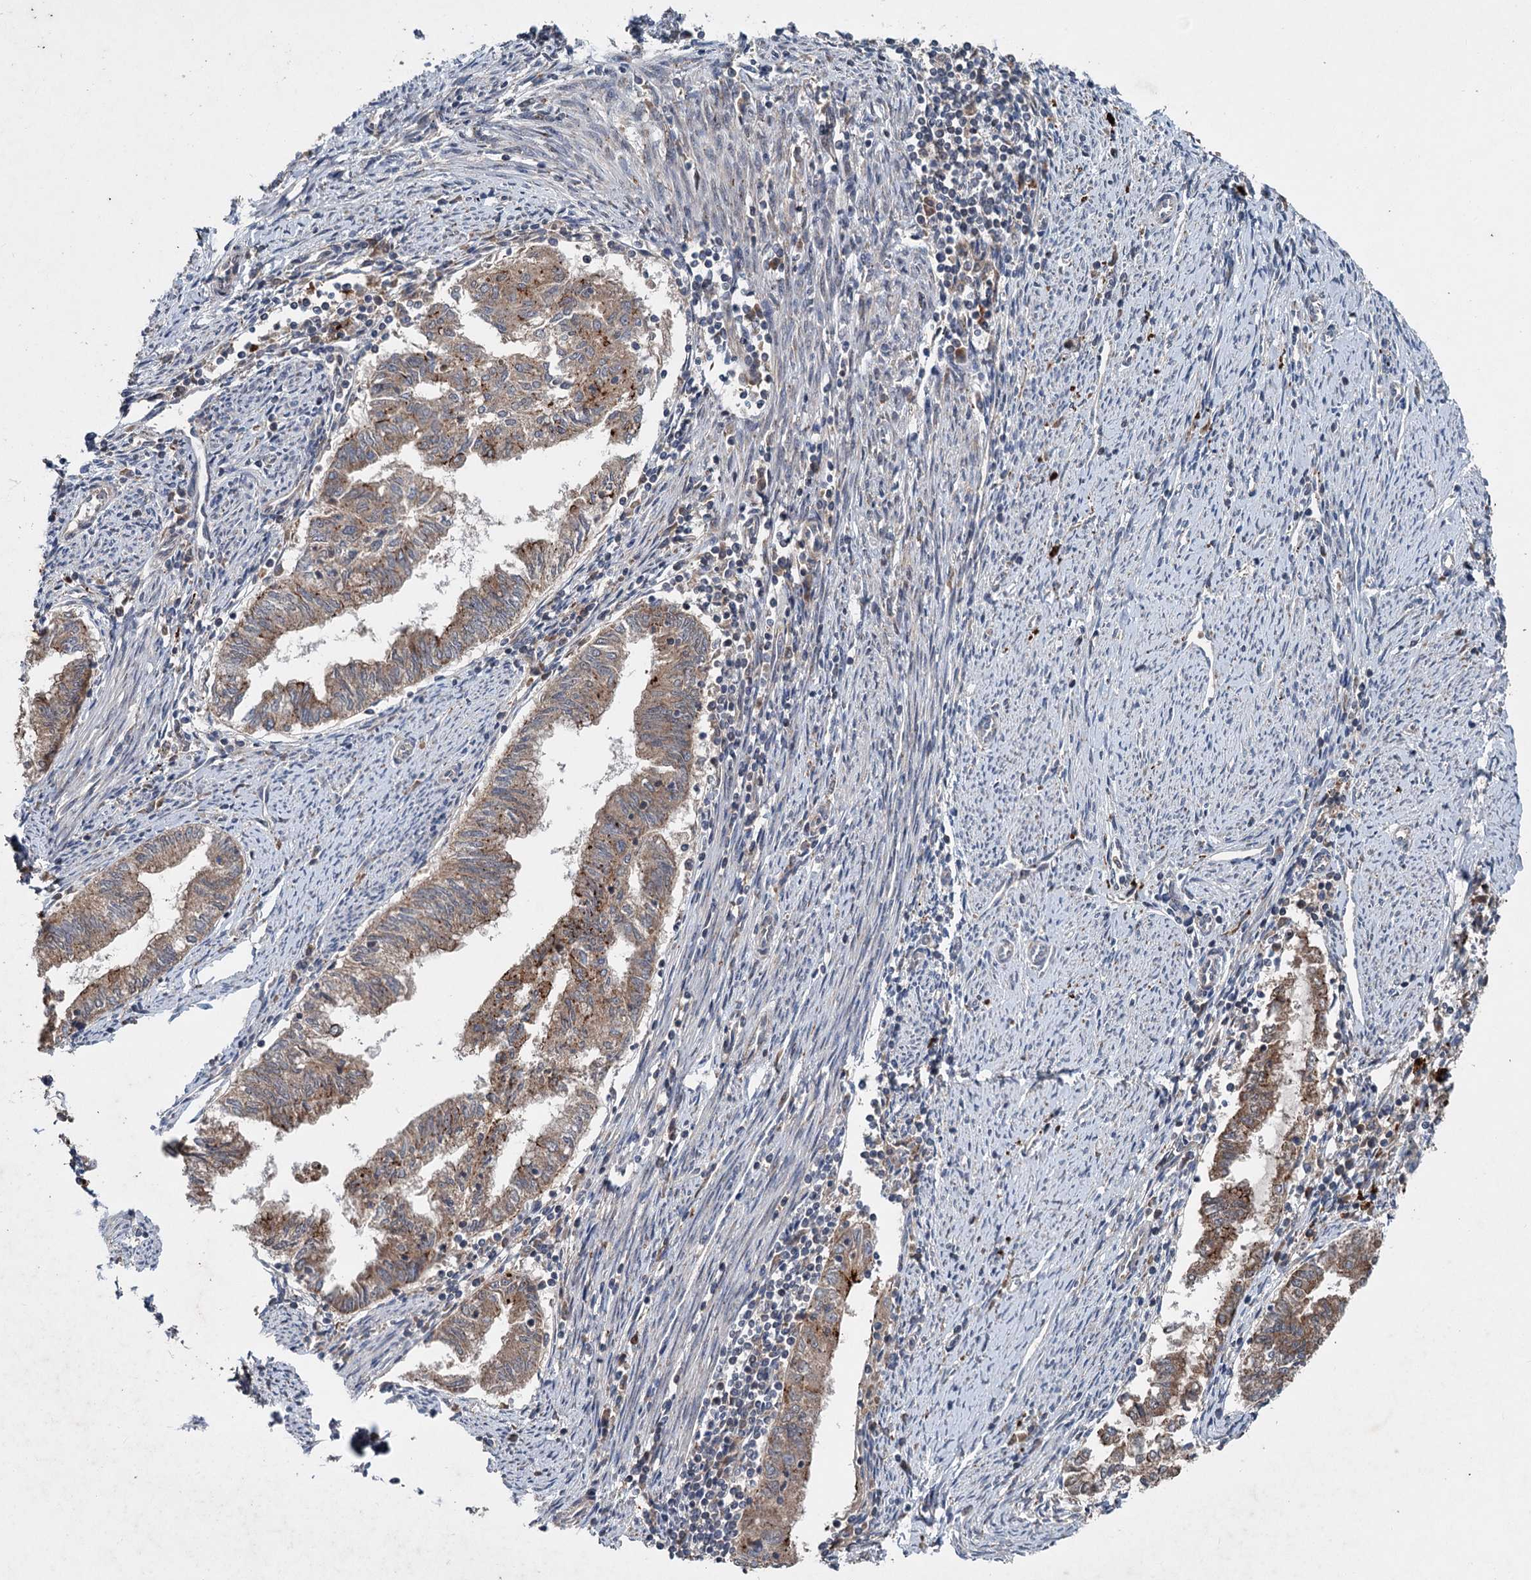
{"staining": {"intensity": "moderate", "quantity": ">75%", "location": "cytoplasmic/membranous"}, "tissue": "endometrial cancer", "cell_type": "Tumor cells", "image_type": "cancer", "snomed": [{"axis": "morphology", "description": "Adenocarcinoma, NOS"}, {"axis": "topography", "description": "Endometrium"}], "caption": "The photomicrograph shows immunohistochemical staining of endometrial adenocarcinoma. There is moderate cytoplasmic/membranous expression is seen in about >75% of tumor cells. The staining was performed using DAB (3,3'-diaminobenzidine) to visualize the protein expression in brown, while the nuclei were stained in blue with hematoxylin (Magnification: 20x).", "gene": "N4BP2L2", "patient": {"sex": "female", "age": 79}}